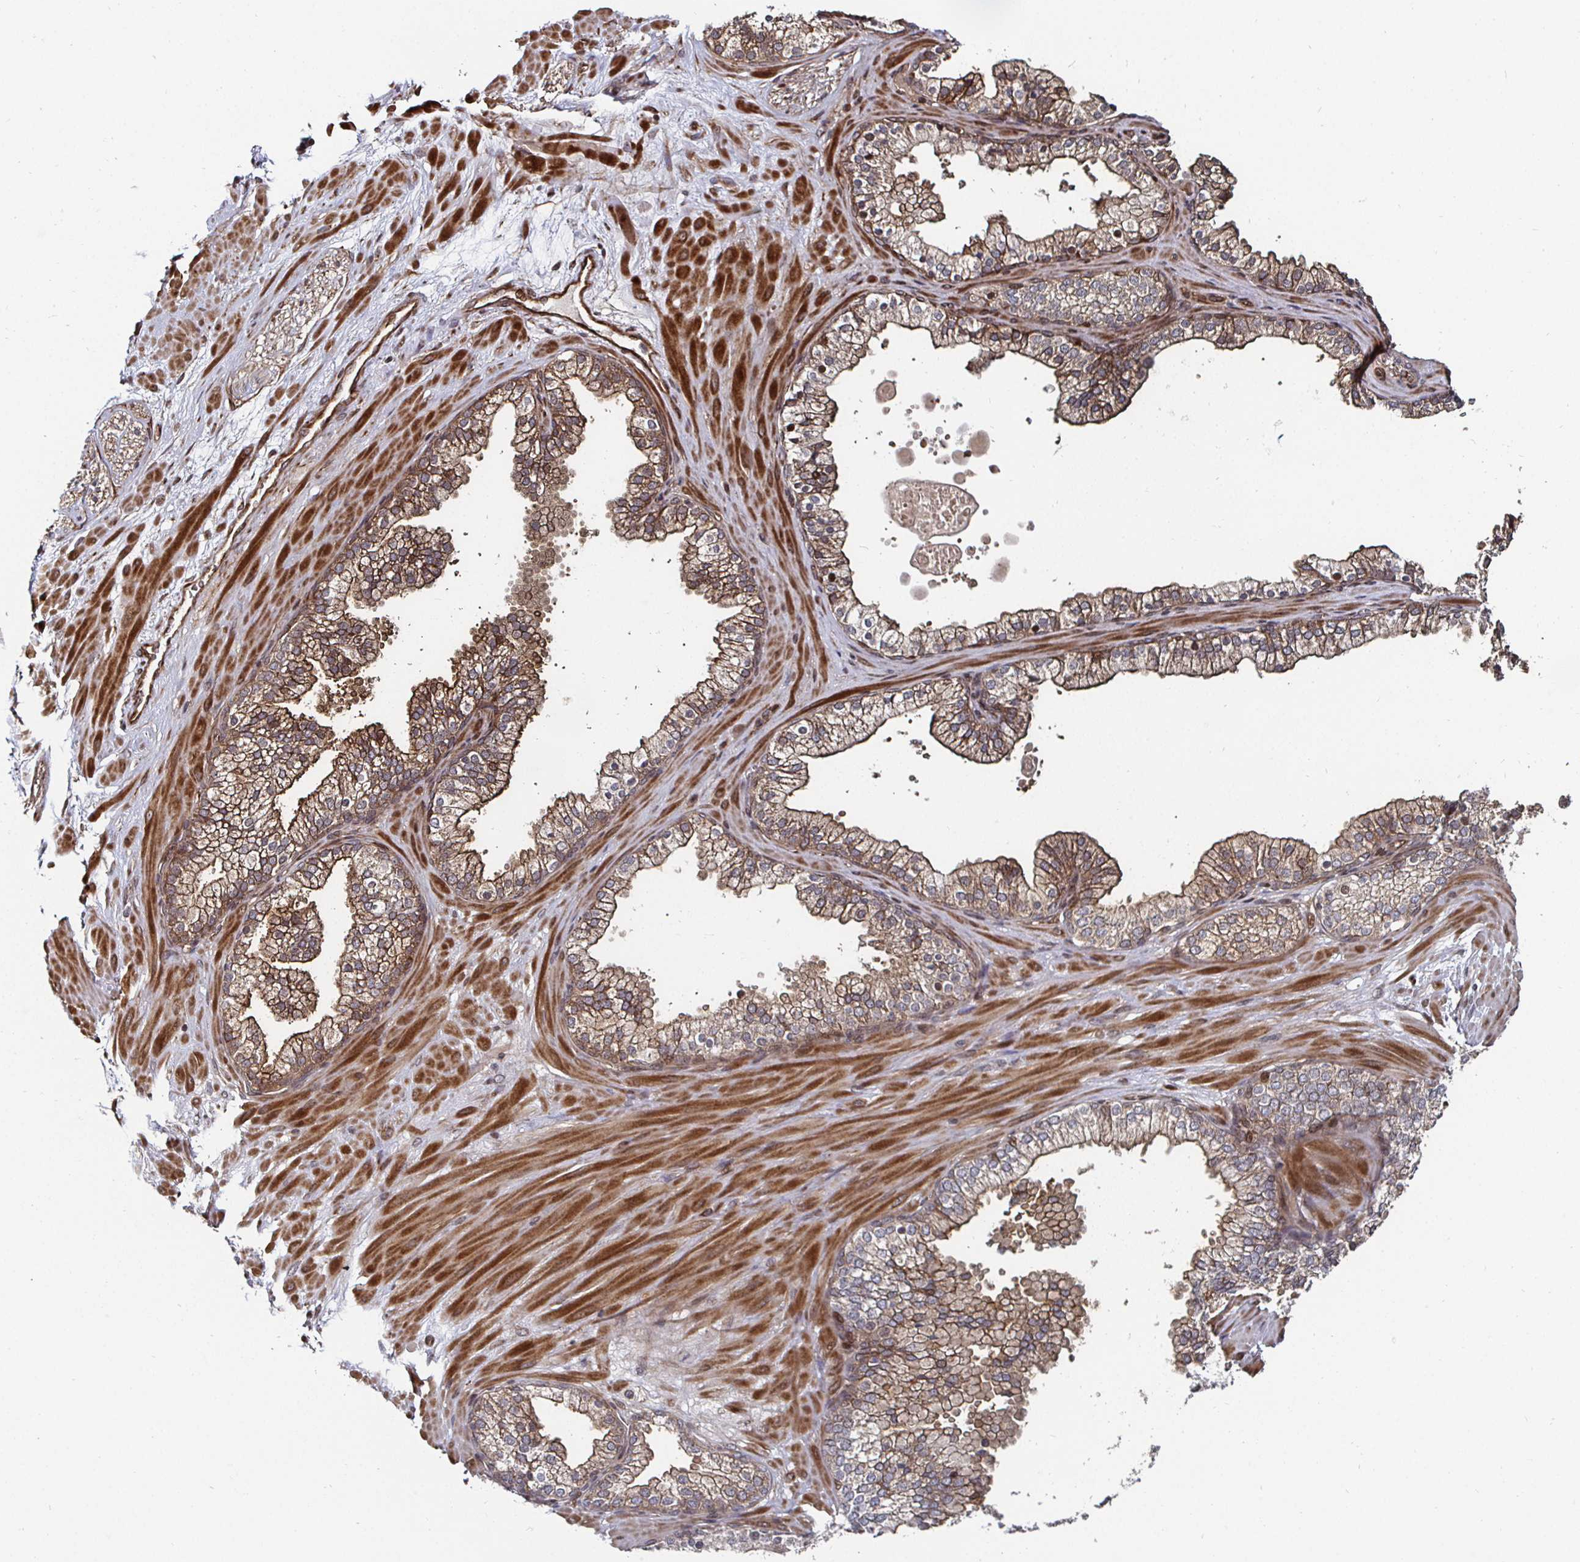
{"staining": {"intensity": "strong", "quantity": "25%-75%", "location": "cytoplasmic/membranous"}, "tissue": "adipose tissue", "cell_type": "Adipocytes", "image_type": "normal", "snomed": [{"axis": "morphology", "description": "Normal tissue, NOS"}, {"axis": "topography", "description": "Prostate"}, {"axis": "topography", "description": "Peripheral nerve tissue"}], "caption": "Adipose tissue stained with immunohistochemistry (IHC) shows strong cytoplasmic/membranous staining in about 25%-75% of adipocytes. The staining is performed using DAB (3,3'-diaminobenzidine) brown chromogen to label protein expression. The nuclei are counter-stained blue using hematoxylin.", "gene": "TBKBP1", "patient": {"sex": "male", "age": 61}}